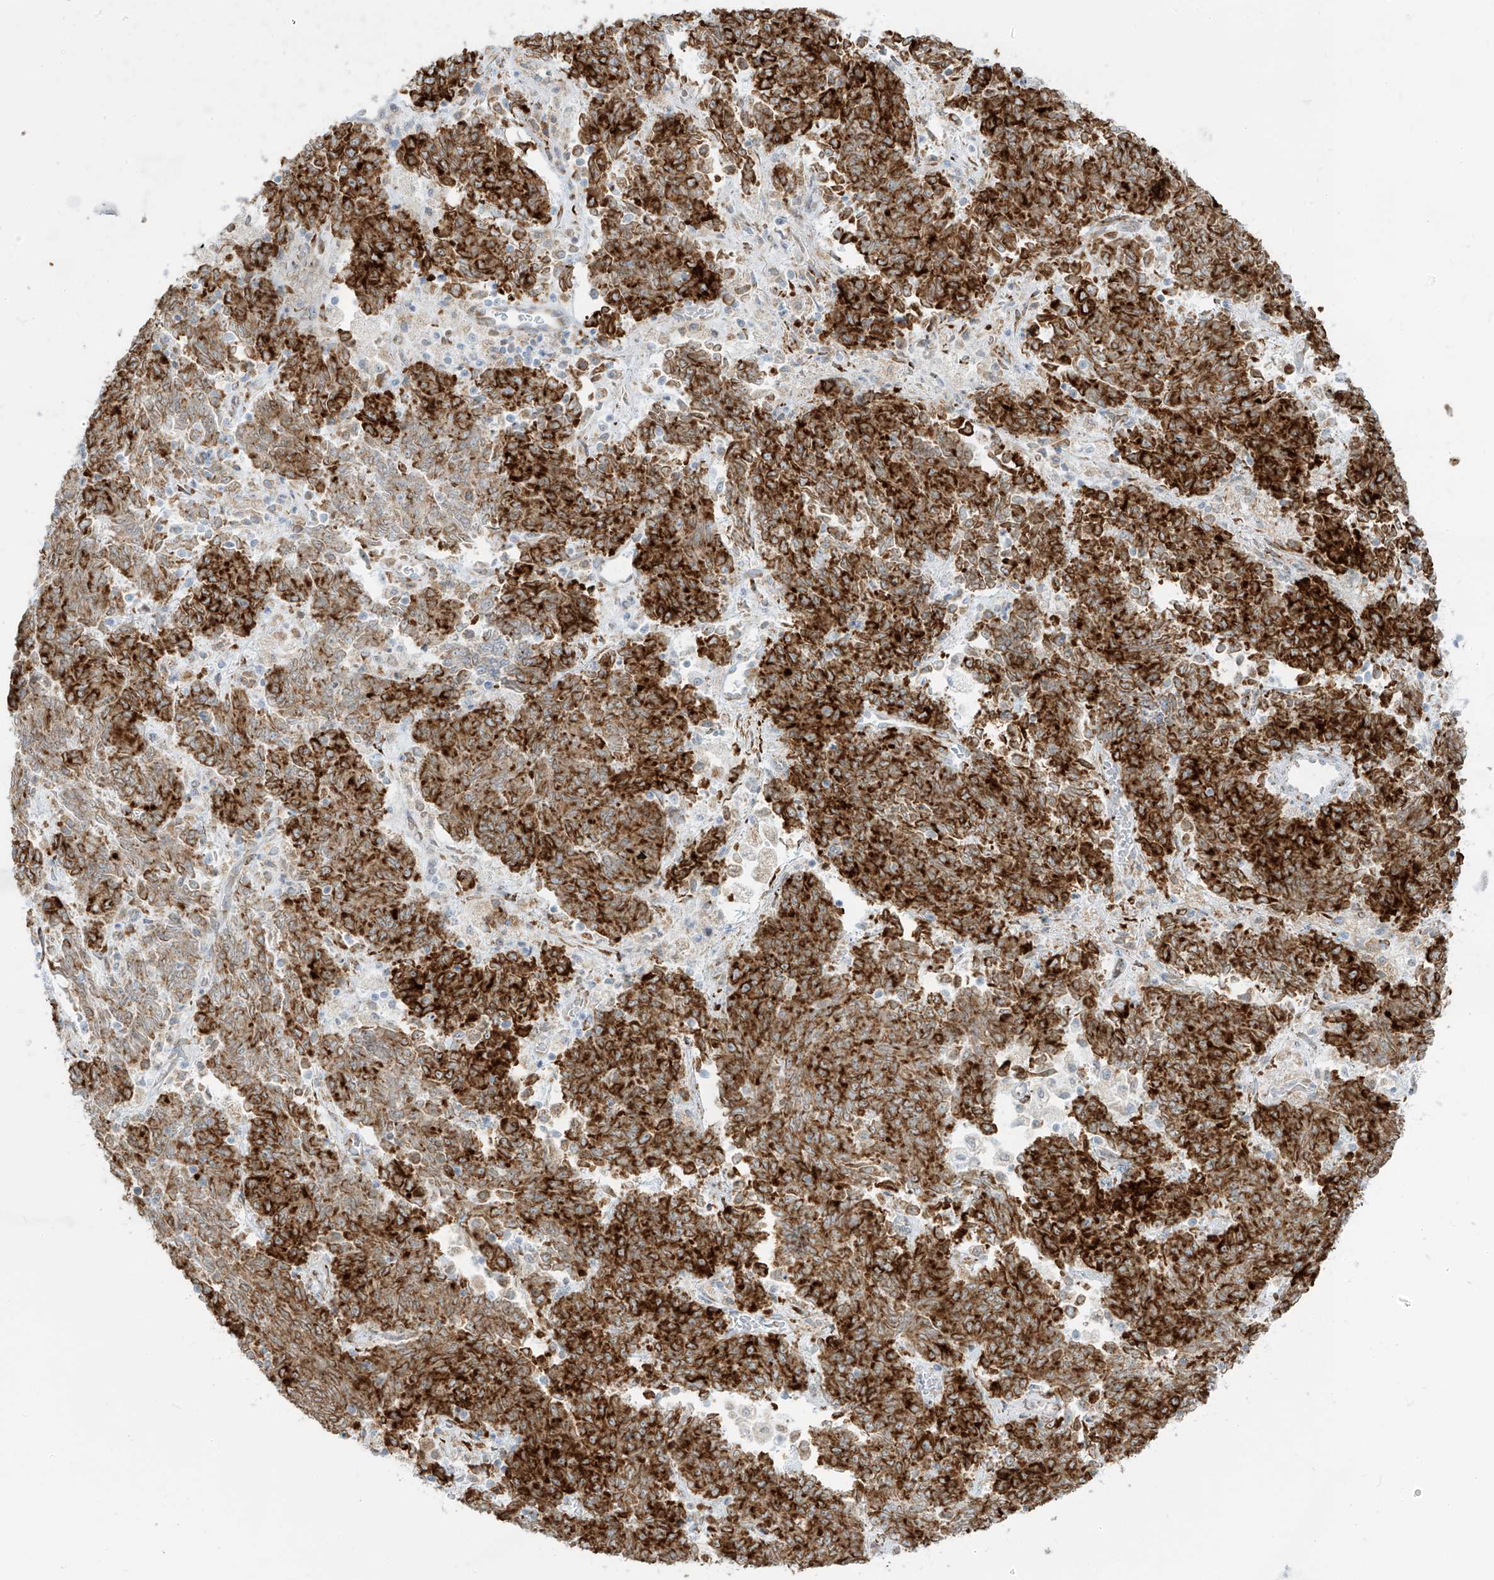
{"staining": {"intensity": "strong", "quantity": ">75%", "location": "cytoplasmic/membranous"}, "tissue": "endometrial cancer", "cell_type": "Tumor cells", "image_type": "cancer", "snomed": [{"axis": "morphology", "description": "Adenocarcinoma, NOS"}, {"axis": "topography", "description": "Endometrium"}], "caption": "Immunohistochemistry (IHC) of human endometrial cancer demonstrates high levels of strong cytoplasmic/membranous staining in approximately >75% of tumor cells. (brown staining indicates protein expression, while blue staining denotes nuclei).", "gene": "LRRC59", "patient": {"sex": "female", "age": 80}}